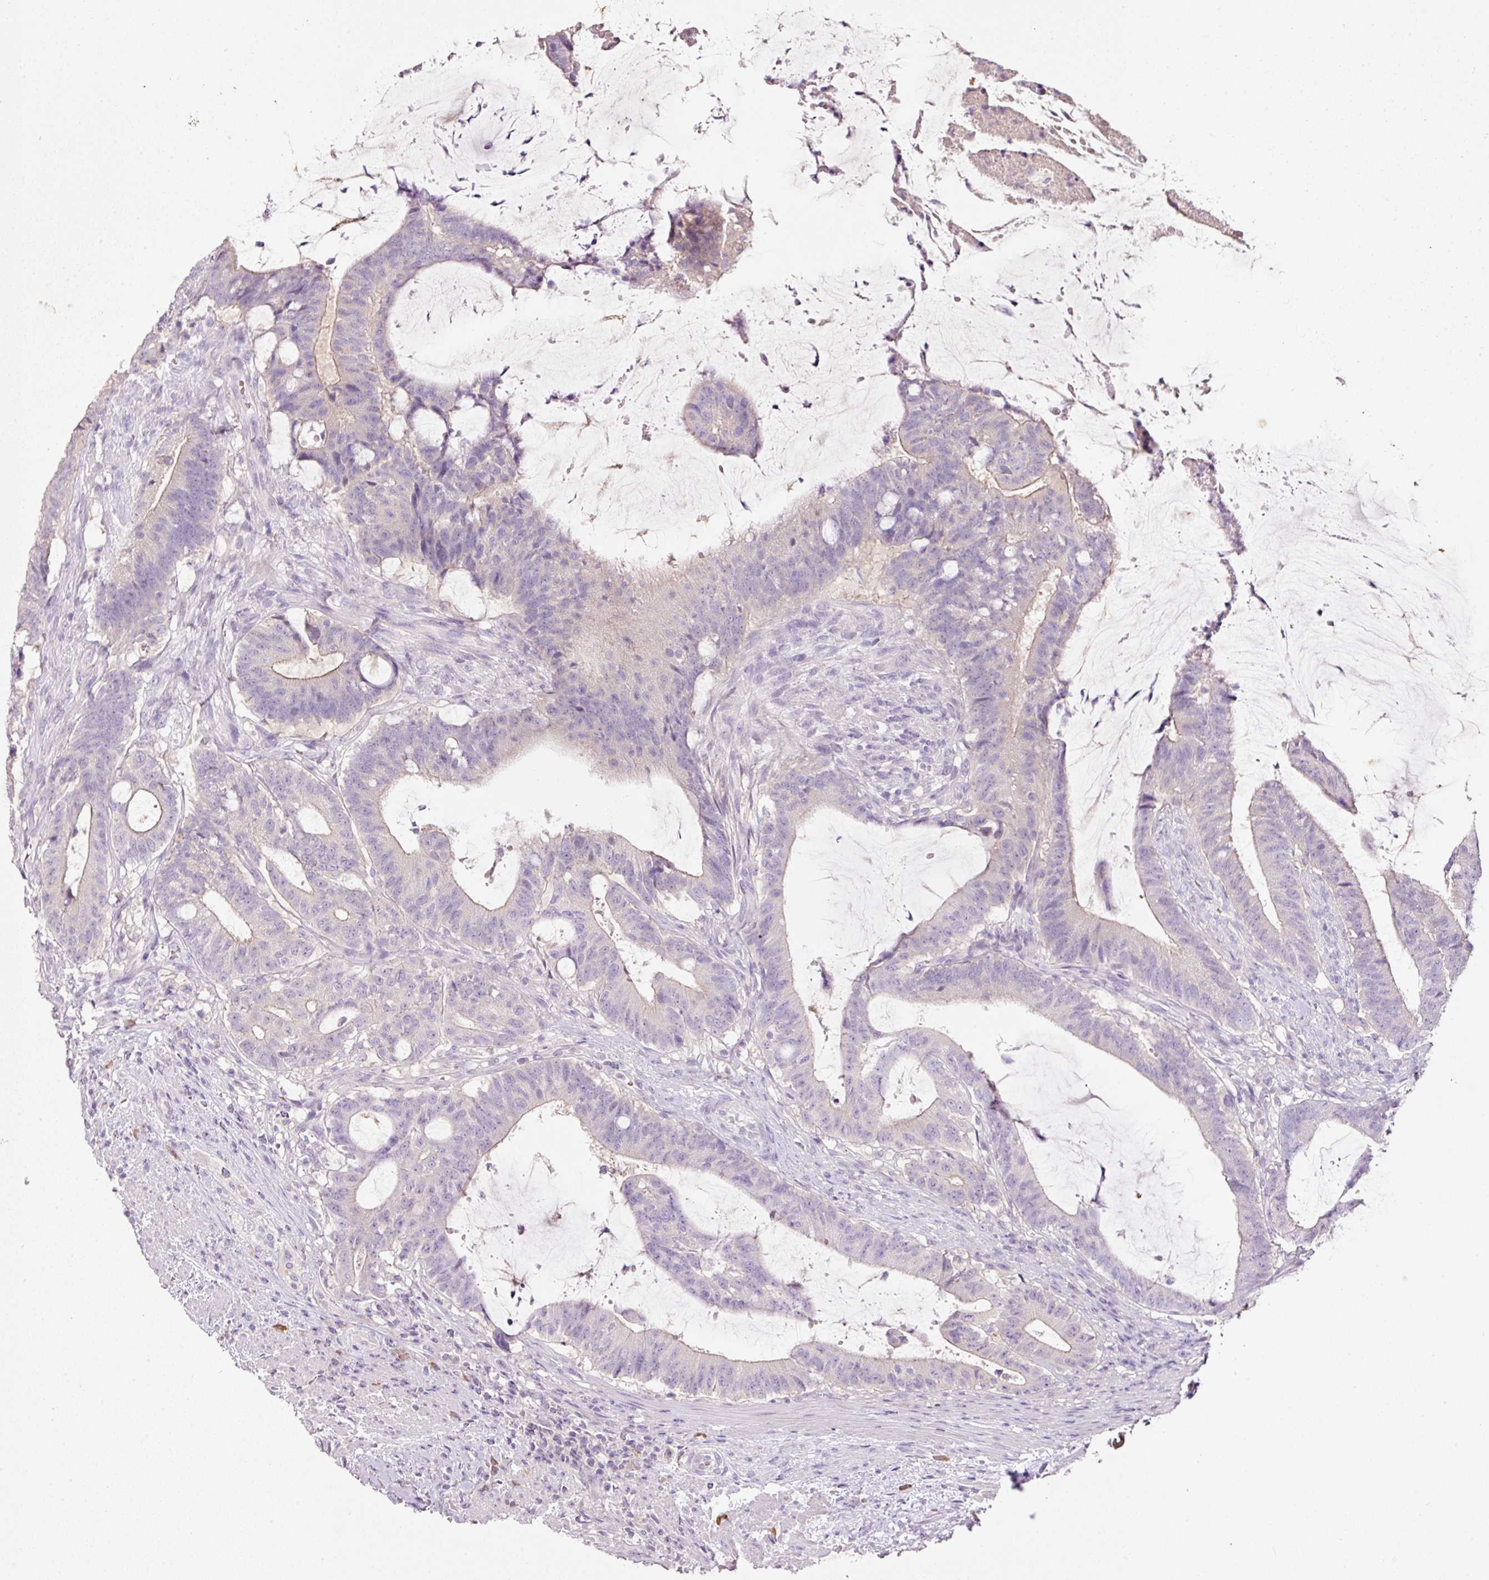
{"staining": {"intensity": "weak", "quantity": "<25%", "location": "cytoplasmic/membranous"}, "tissue": "colorectal cancer", "cell_type": "Tumor cells", "image_type": "cancer", "snomed": [{"axis": "morphology", "description": "Adenocarcinoma, NOS"}, {"axis": "topography", "description": "Colon"}], "caption": "High magnification brightfield microscopy of colorectal adenocarcinoma stained with DAB (3,3'-diaminobenzidine) (brown) and counterstained with hematoxylin (blue): tumor cells show no significant expression.", "gene": "TENT5C", "patient": {"sex": "female", "age": 43}}